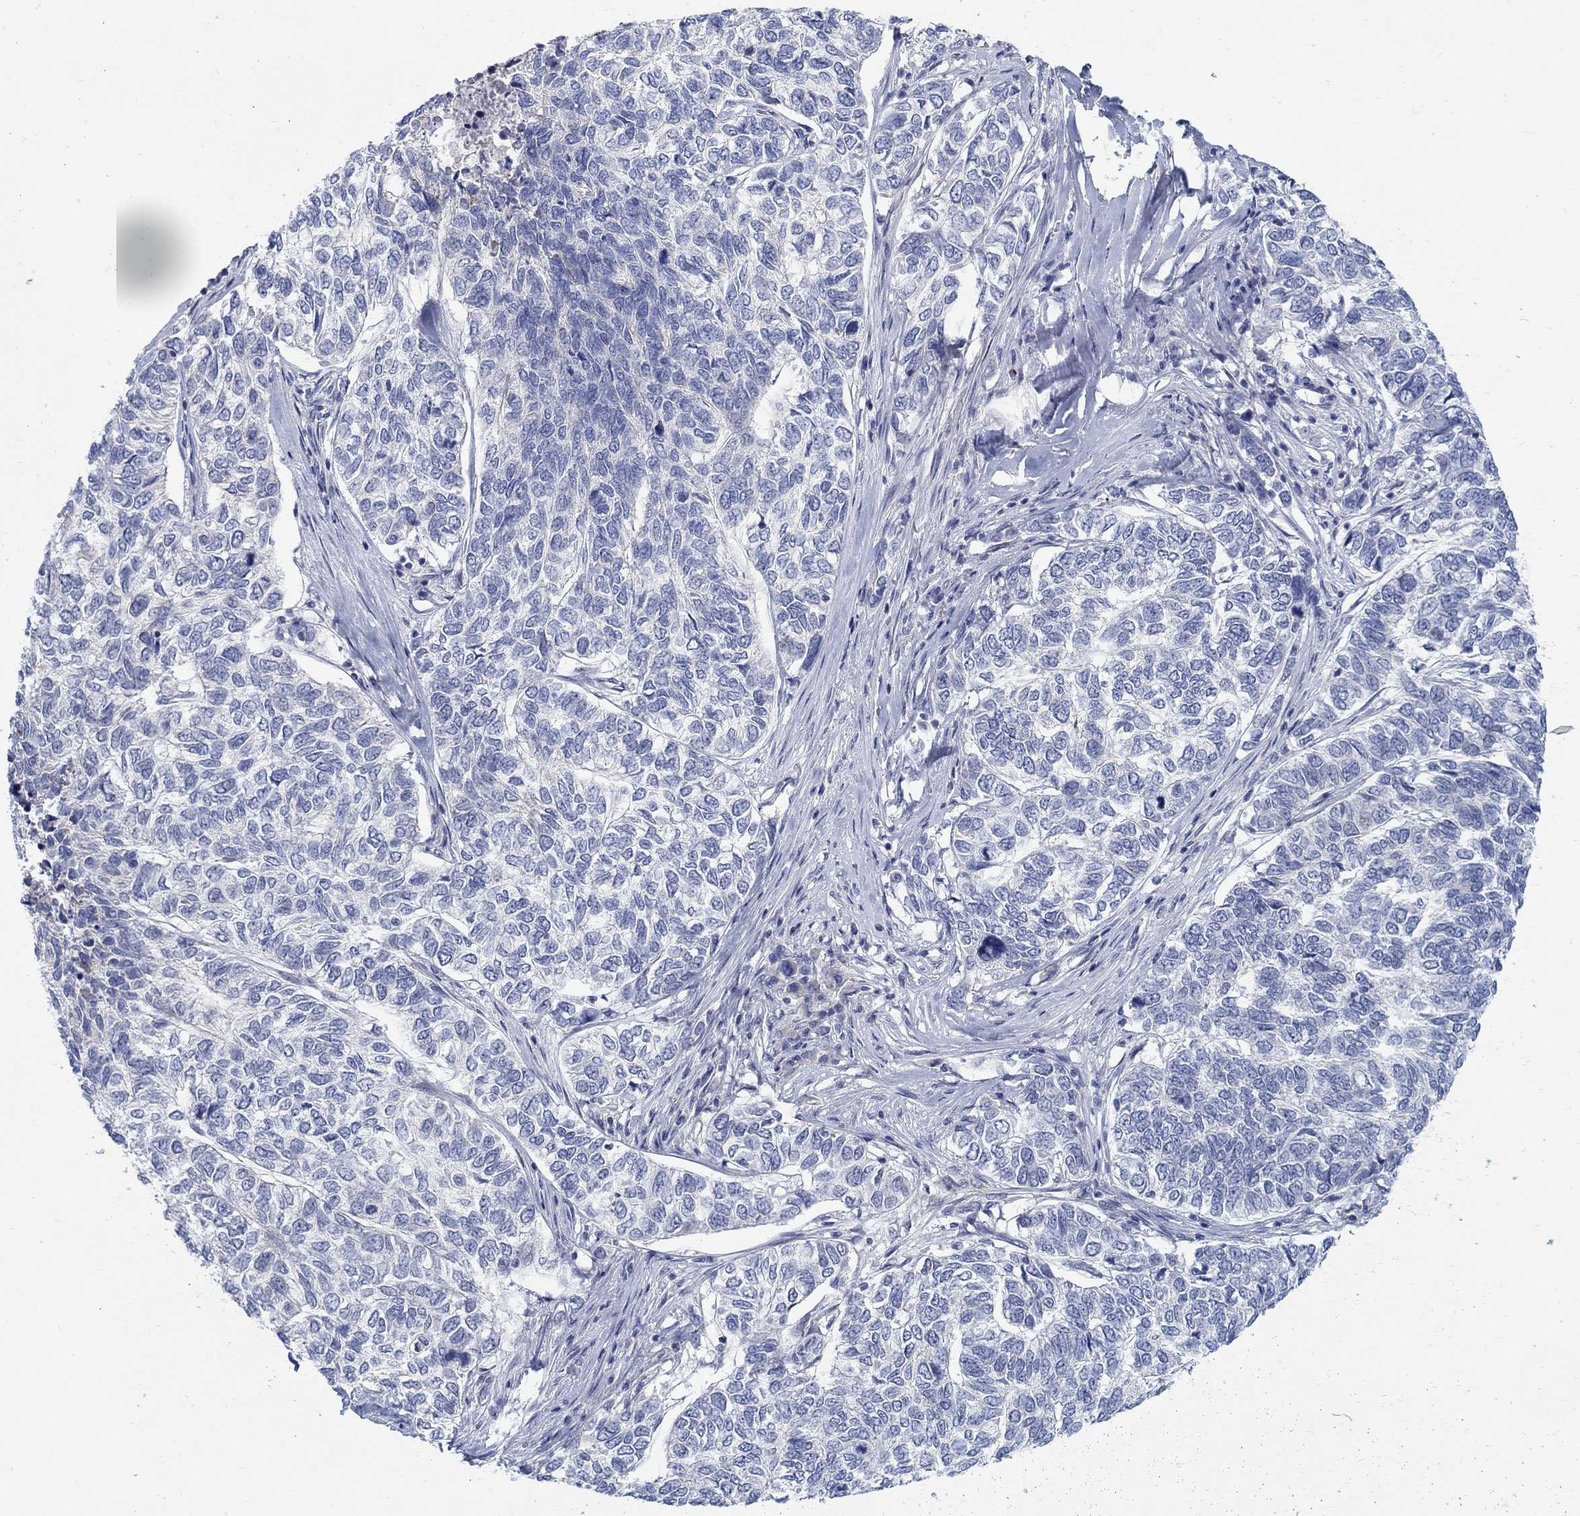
{"staining": {"intensity": "negative", "quantity": "none", "location": "none"}, "tissue": "skin cancer", "cell_type": "Tumor cells", "image_type": "cancer", "snomed": [{"axis": "morphology", "description": "Basal cell carcinoma"}, {"axis": "topography", "description": "Skin"}], "caption": "Immunohistochemistry of human skin basal cell carcinoma exhibits no positivity in tumor cells. The staining was performed using DAB to visualize the protein expression in brown, while the nuclei were stained in blue with hematoxylin (Magnification: 20x).", "gene": "ANO7", "patient": {"sex": "female", "age": 65}}